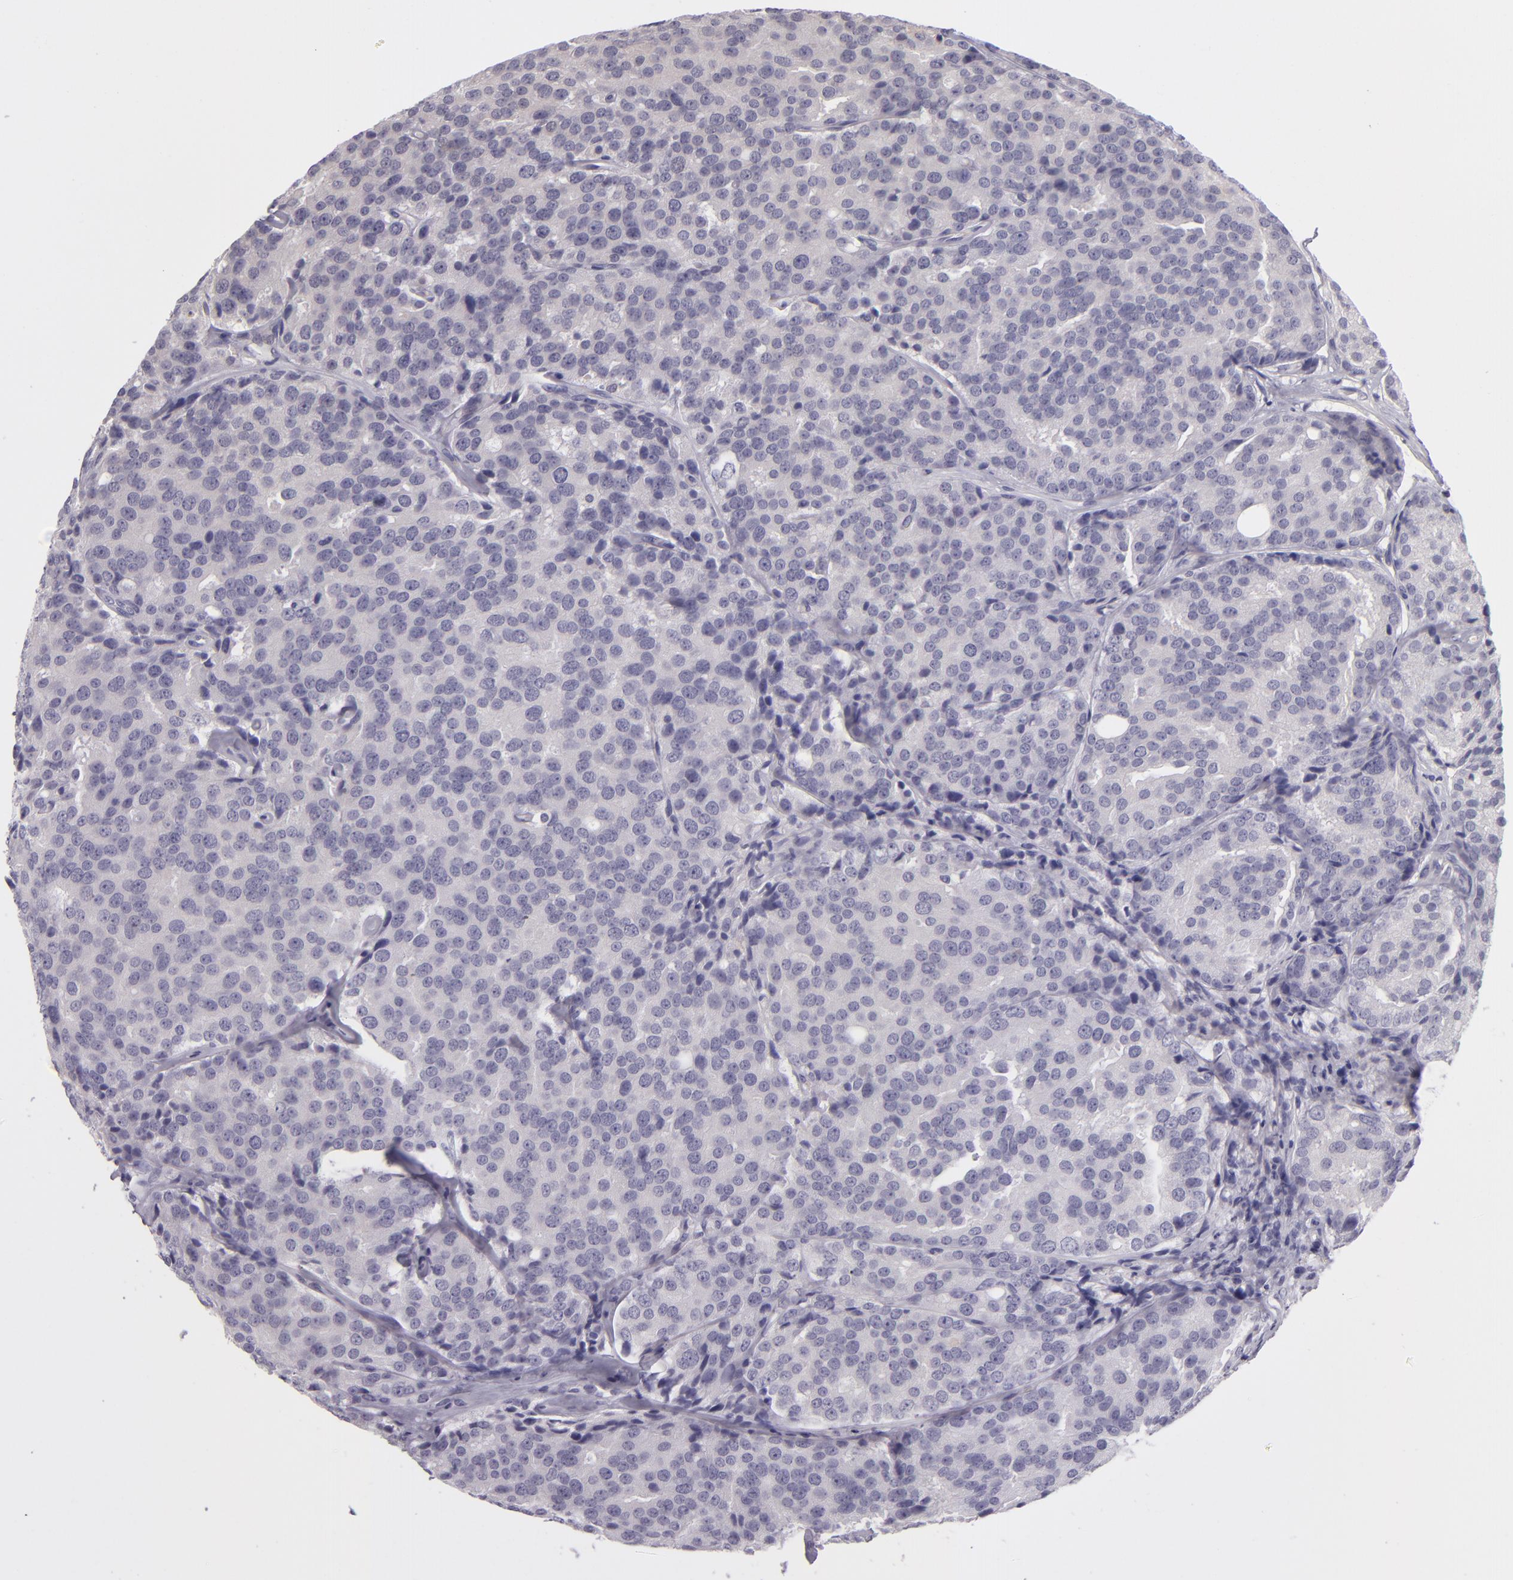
{"staining": {"intensity": "negative", "quantity": "none", "location": "none"}, "tissue": "prostate cancer", "cell_type": "Tumor cells", "image_type": "cancer", "snomed": [{"axis": "morphology", "description": "Adenocarcinoma, High grade"}, {"axis": "topography", "description": "Prostate"}], "caption": "High-grade adenocarcinoma (prostate) was stained to show a protein in brown. There is no significant positivity in tumor cells.", "gene": "SNCB", "patient": {"sex": "male", "age": 64}}